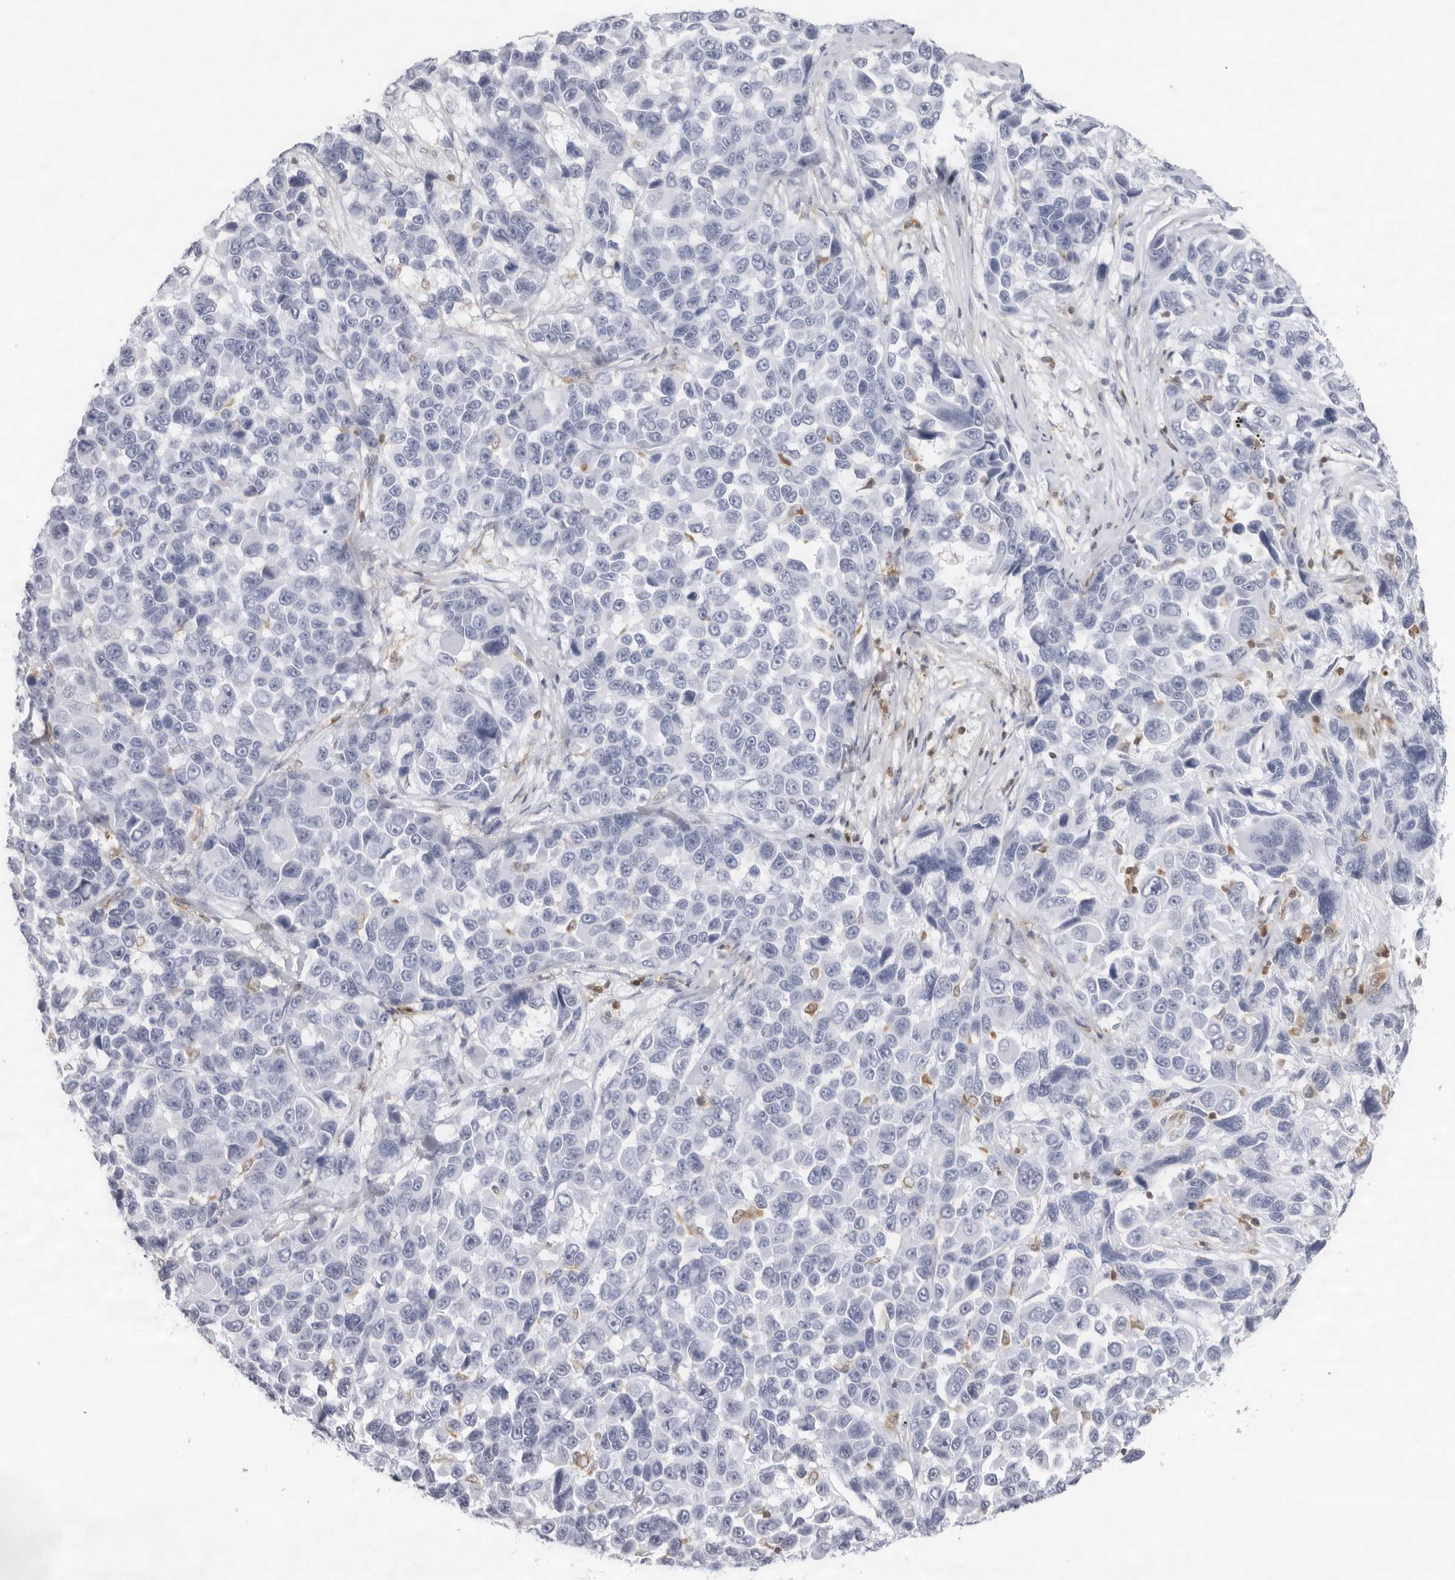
{"staining": {"intensity": "negative", "quantity": "none", "location": "none"}, "tissue": "melanoma", "cell_type": "Tumor cells", "image_type": "cancer", "snomed": [{"axis": "morphology", "description": "Malignant melanoma, NOS"}, {"axis": "topography", "description": "Skin"}], "caption": "Immunohistochemistry of melanoma exhibits no positivity in tumor cells.", "gene": "FMNL1", "patient": {"sex": "male", "age": 53}}